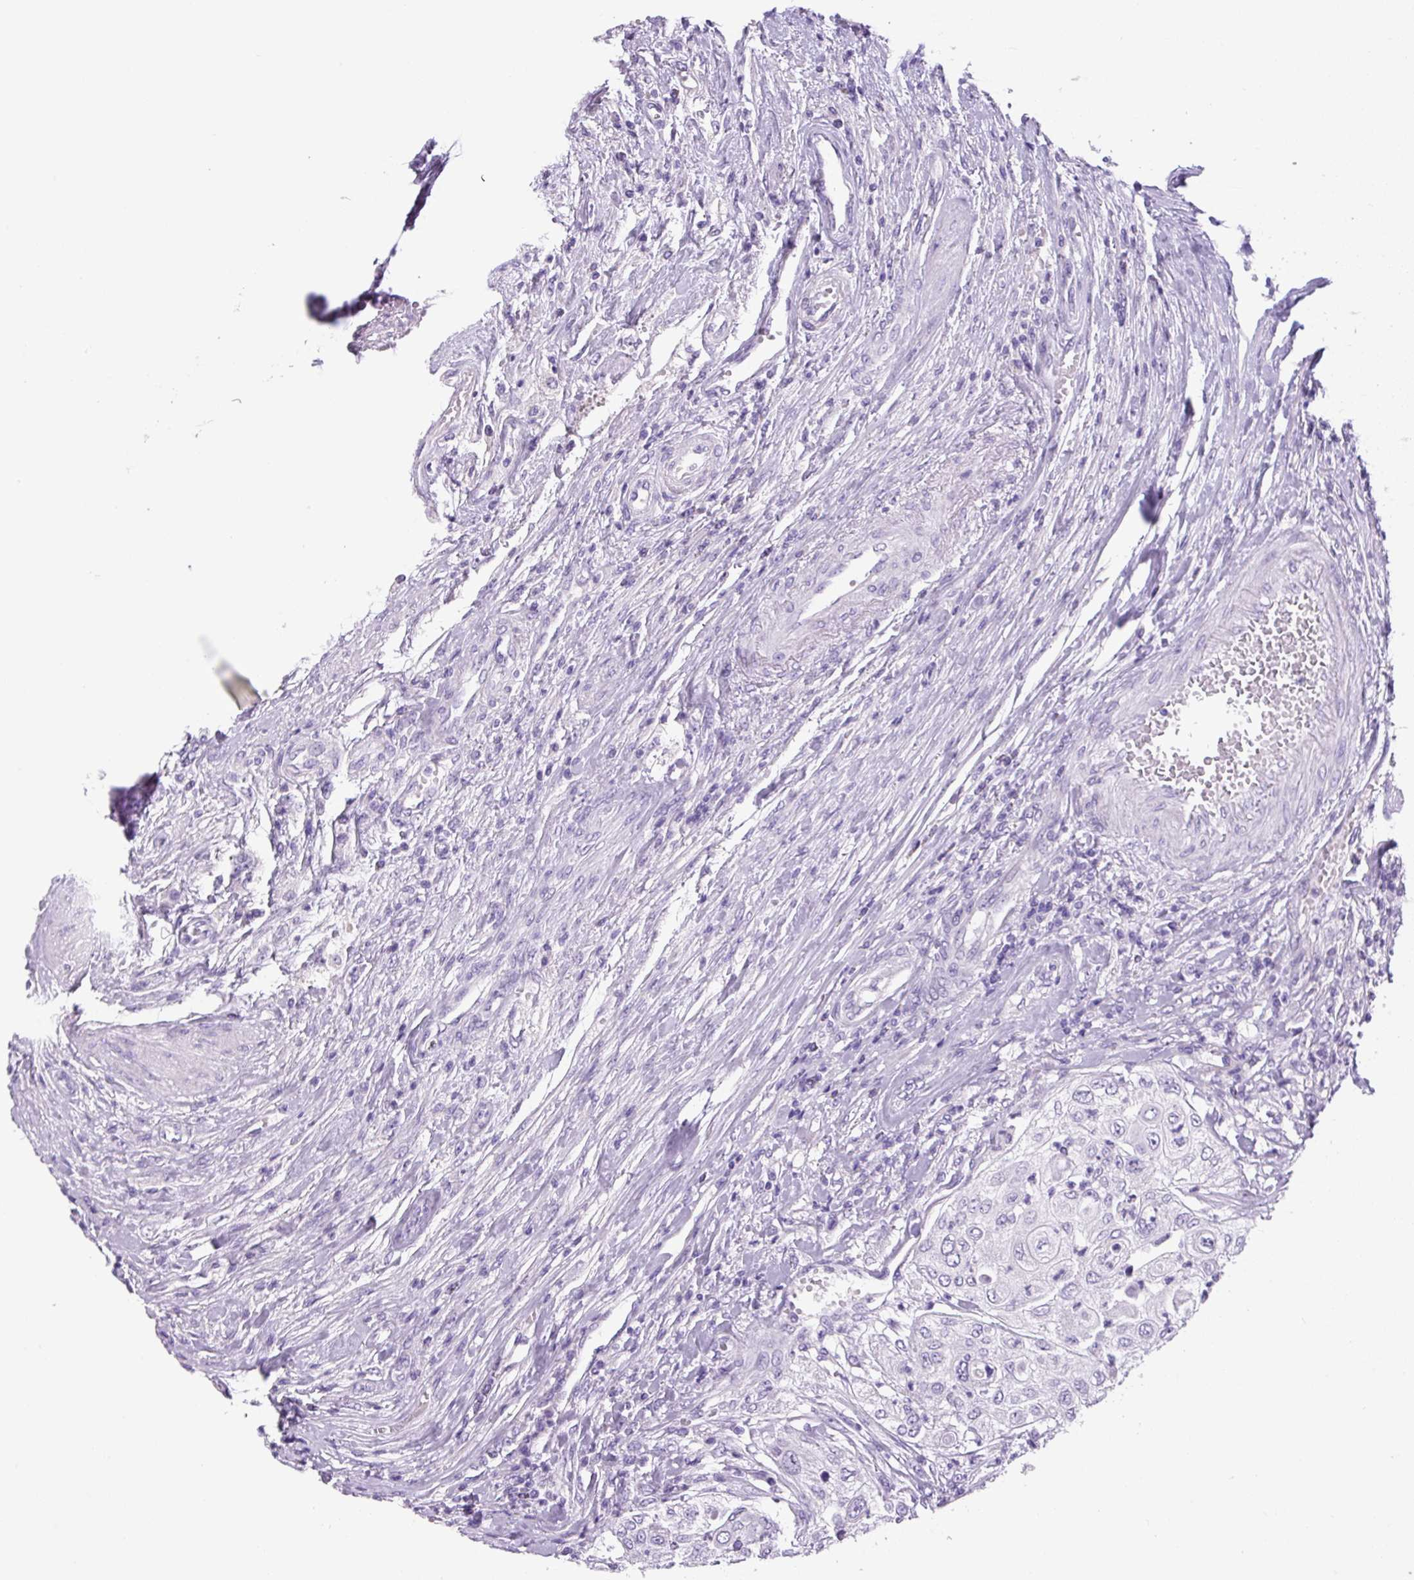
{"staining": {"intensity": "negative", "quantity": "none", "location": "none"}, "tissue": "urothelial cancer", "cell_type": "Tumor cells", "image_type": "cancer", "snomed": [{"axis": "morphology", "description": "Urothelial carcinoma, High grade"}, {"axis": "topography", "description": "Urinary bladder"}], "caption": "Immunohistochemistry micrograph of neoplastic tissue: urothelial cancer stained with DAB (3,3'-diaminobenzidine) shows no significant protein expression in tumor cells. The staining was performed using DAB to visualize the protein expression in brown, while the nuclei were stained in blue with hematoxylin (Magnification: 20x).", "gene": "CHGA", "patient": {"sex": "female", "age": 79}}